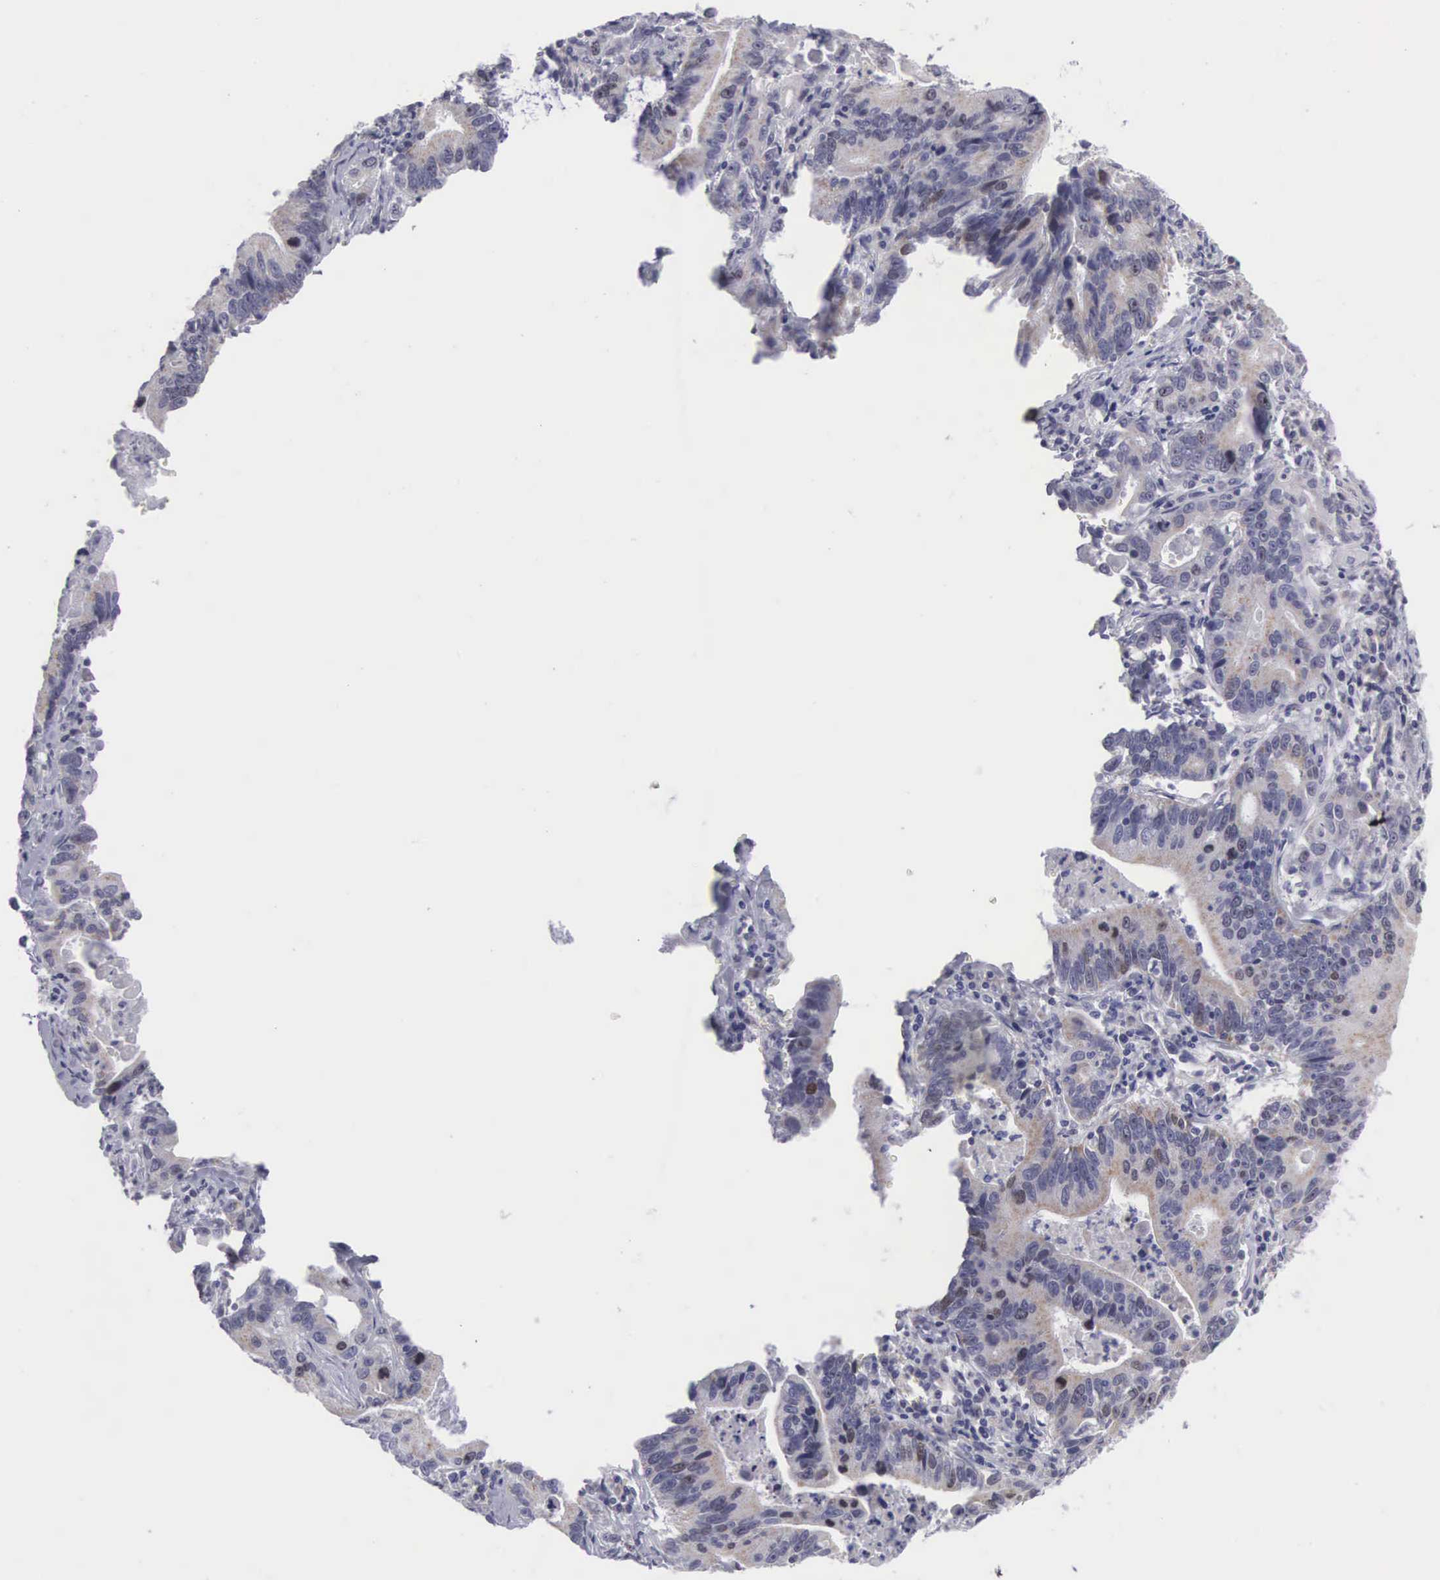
{"staining": {"intensity": "weak", "quantity": "25%-75%", "location": "cytoplasmic/membranous"}, "tissue": "stomach cancer", "cell_type": "Tumor cells", "image_type": "cancer", "snomed": [{"axis": "morphology", "description": "Adenocarcinoma, NOS"}, {"axis": "topography", "description": "Stomach, upper"}], "caption": "Protein analysis of adenocarcinoma (stomach) tissue demonstrates weak cytoplasmic/membranous positivity in about 25%-75% of tumor cells.", "gene": "SOX11", "patient": {"sex": "male", "age": 63}}